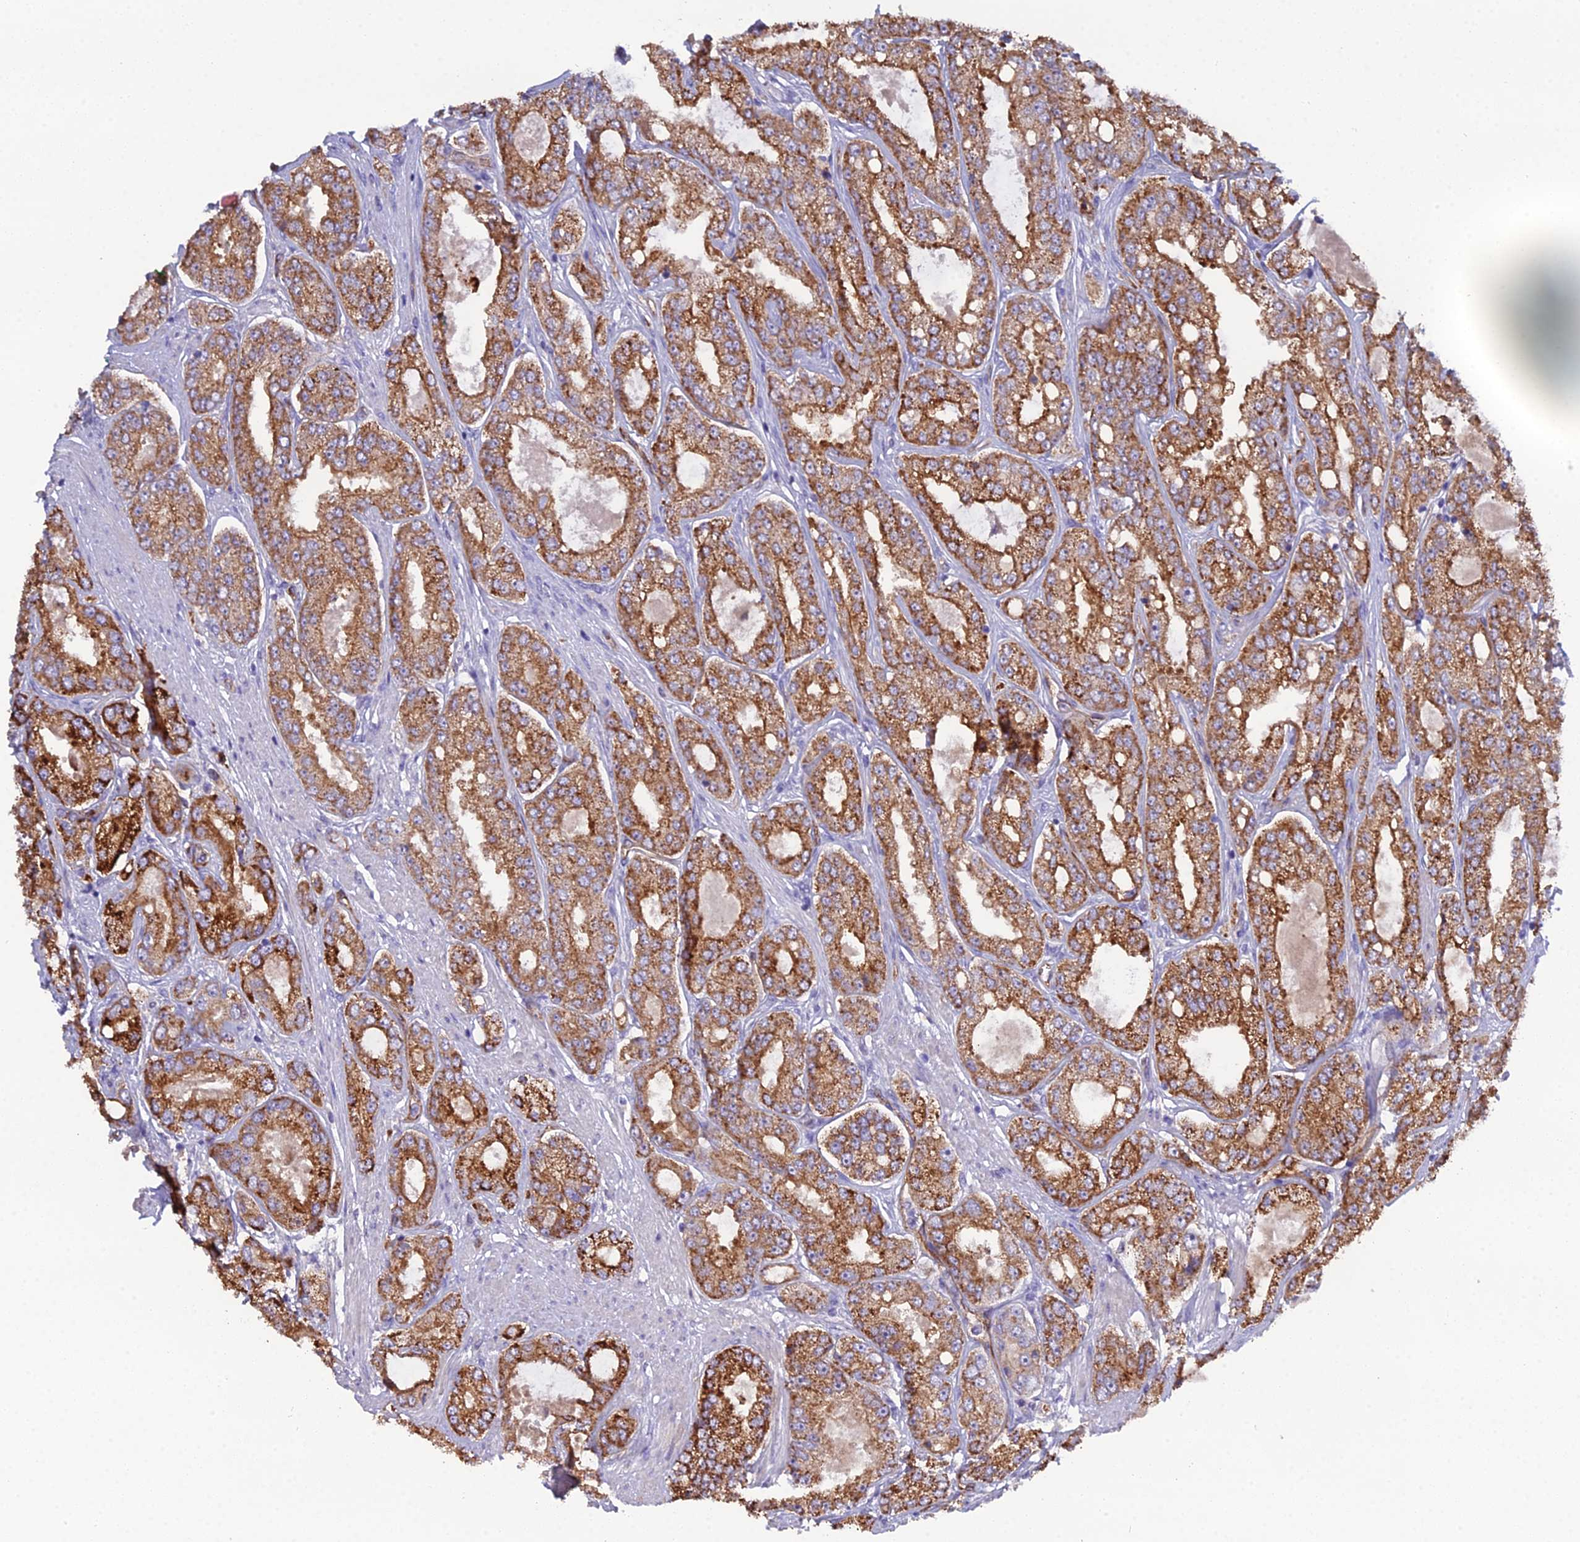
{"staining": {"intensity": "moderate", "quantity": ">75%", "location": "cytoplasmic/membranous"}, "tissue": "prostate cancer", "cell_type": "Tumor cells", "image_type": "cancer", "snomed": [{"axis": "morphology", "description": "Adenocarcinoma, High grade"}, {"axis": "topography", "description": "Prostate"}], "caption": "A medium amount of moderate cytoplasmic/membranous positivity is identified in approximately >75% of tumor cells in prostate adenocarcinoma (high-grade) tissue. Using DAB (3,3'-diaminobenzidine) (brown) and hematoxylin (blue) stains, captured at high magnification using brightfield microscopy.", "gene": "CFAP47", "patient": {"sex": "male", "age": 71}}